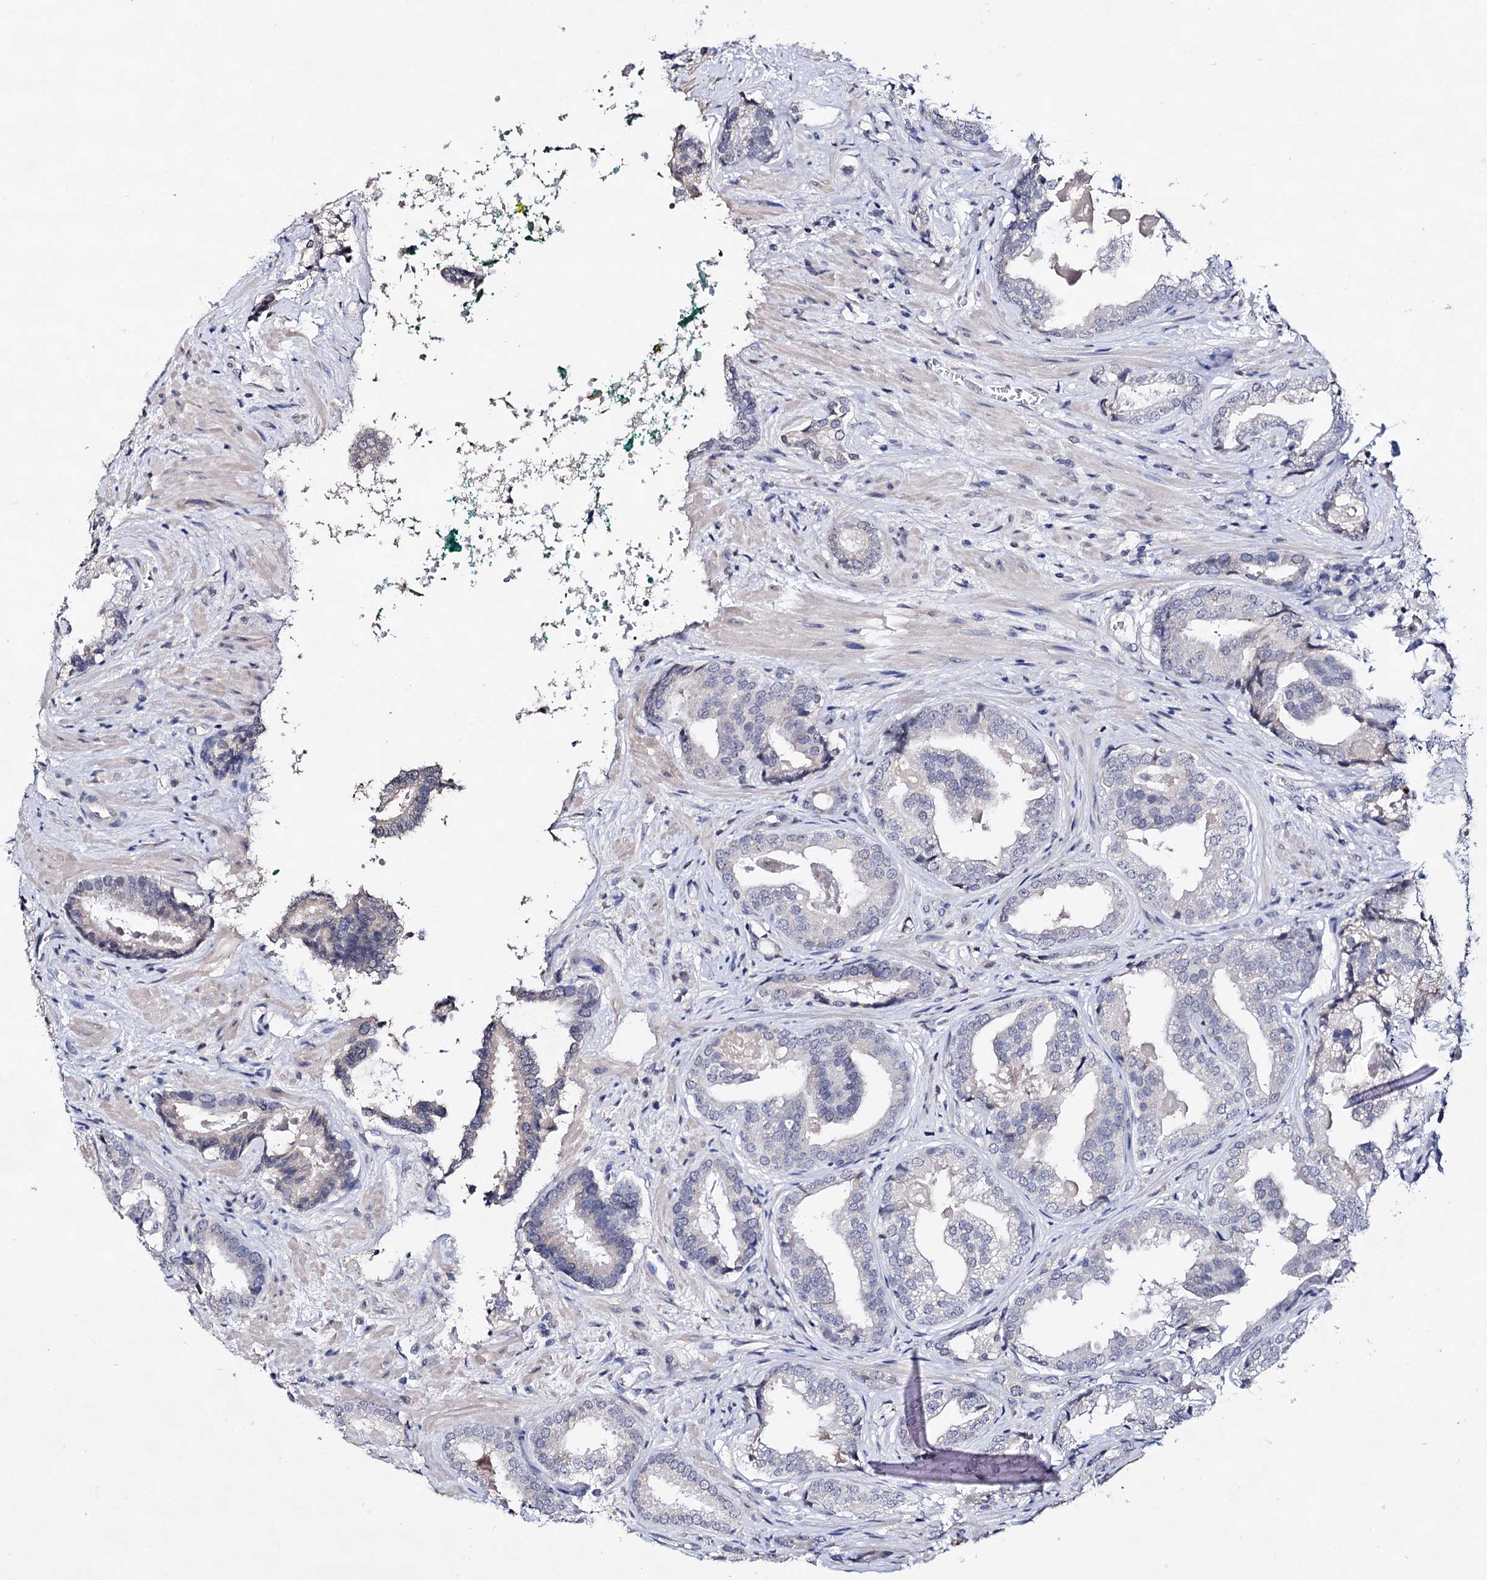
{"staining": {"intensity": "negative", "quantity": "none", "location": "none"}, "tissue": "prostate cancer", "cell_type": "Tumor cells", "image_type": "cancer", "snomed": [{"axis": "morphology", "description": "Adenocarcinoma, High grade"}, {"axis": "topography", "description": "Prostate"}], "caption": "High magnification brightfield microscopy of prostate cancer stained with DAB (3,3'-diaminobenzidine) (brown) and counterstained with hematoxylin (blue): tumor cells show no significant expression.", "gene": "PLIN1", "patient": {"sex": "male", "age": 60}}